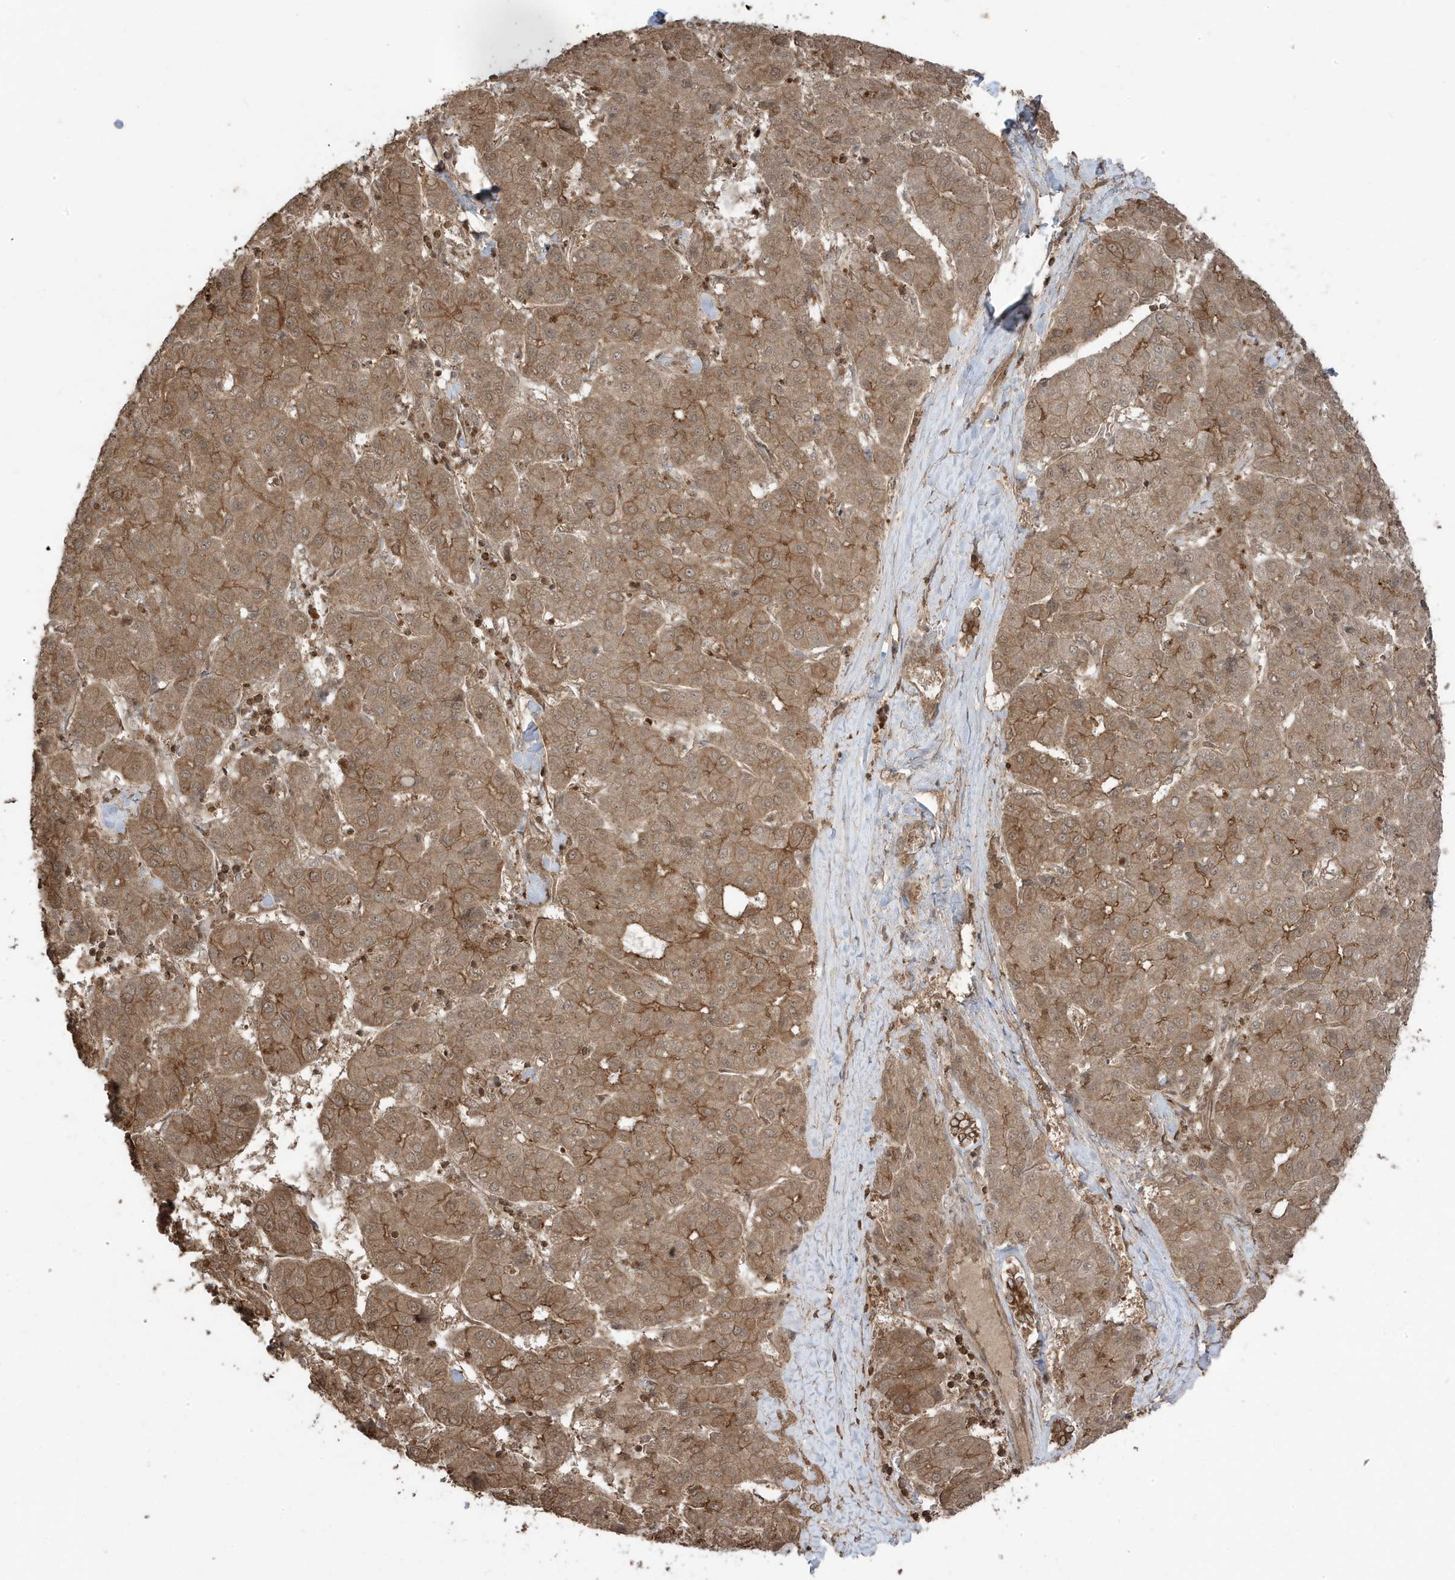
{"staining": {"intensity": "moderate", "quantity": ">75%", "location": "cytoplasmic/membranous"}, "tissue": "liver cancer", "cell_type": "Tumor cells", "image_type": "cancer", "snomed": [{"axis": "morphology", "description": "Carcinoma, Hepatocellular, NOS"}, {"axis": "topography", "description": "Liver"}], "caption": "Brown immunohistochemical staining in human hepatocellular carcinoma (liver) displays moderate cytoplasmic/membranous positivity in approximately >75% of tumor cells.", "gene": "ASAP1", "patient": {"sex": "male", "age": 65}}